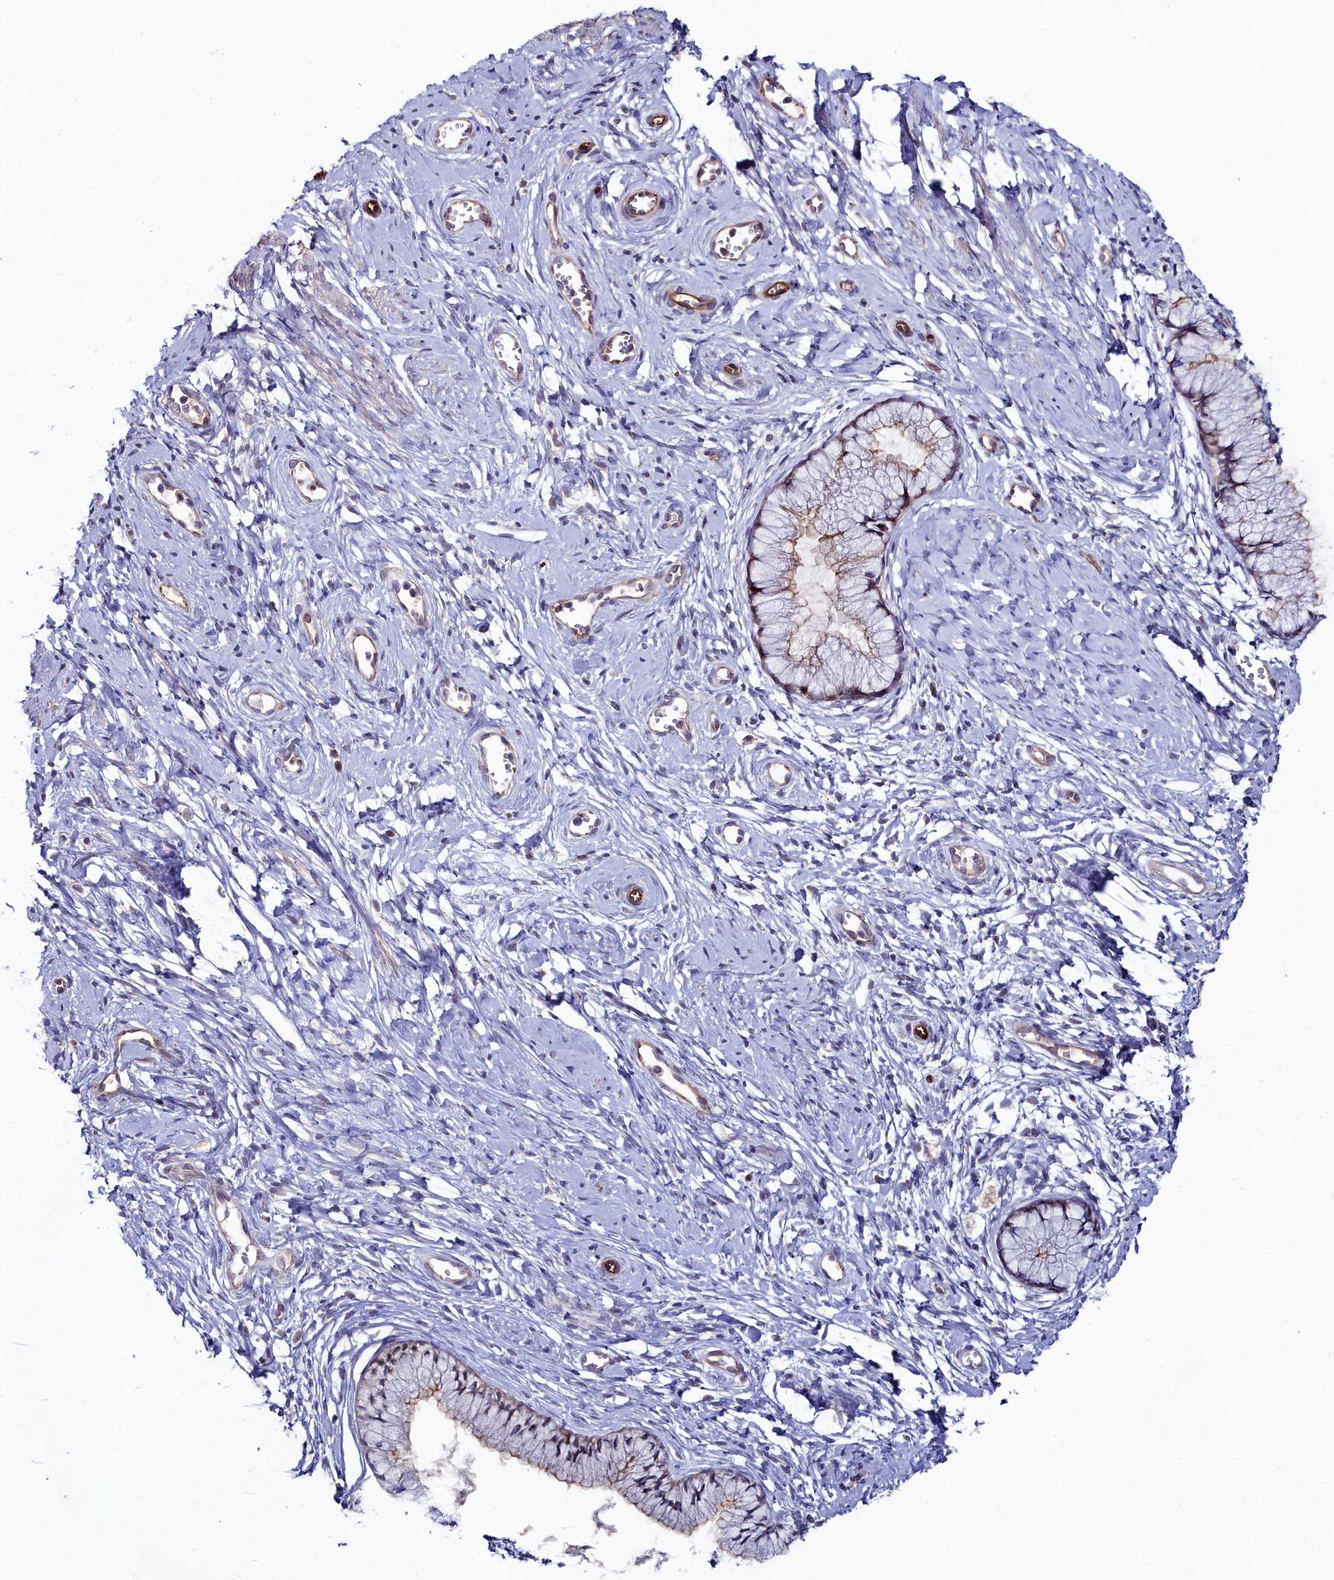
{"staining": {"intensity": "weak", "quantity": "<25%", "location": "cytoplasmic/membranous"}, "tissue": "cervix", "cell_type": "Glandular cells", "image_type": "normal", "snomed": [{"axis": "morphology", "description": "Normal tissue, NOS"}, {"axis": "topography", "description": "Cervix"}], "caption": "This photomicrograph is of normal cervix stained with immunohistochemistry to label a protein in brown with the nuclei are counter-stained blue. There is no staining in glandular cells. Nuclei are stained in blue.", "gene": "C4orf19", "patient": {"sex": "female", "age": 42}}